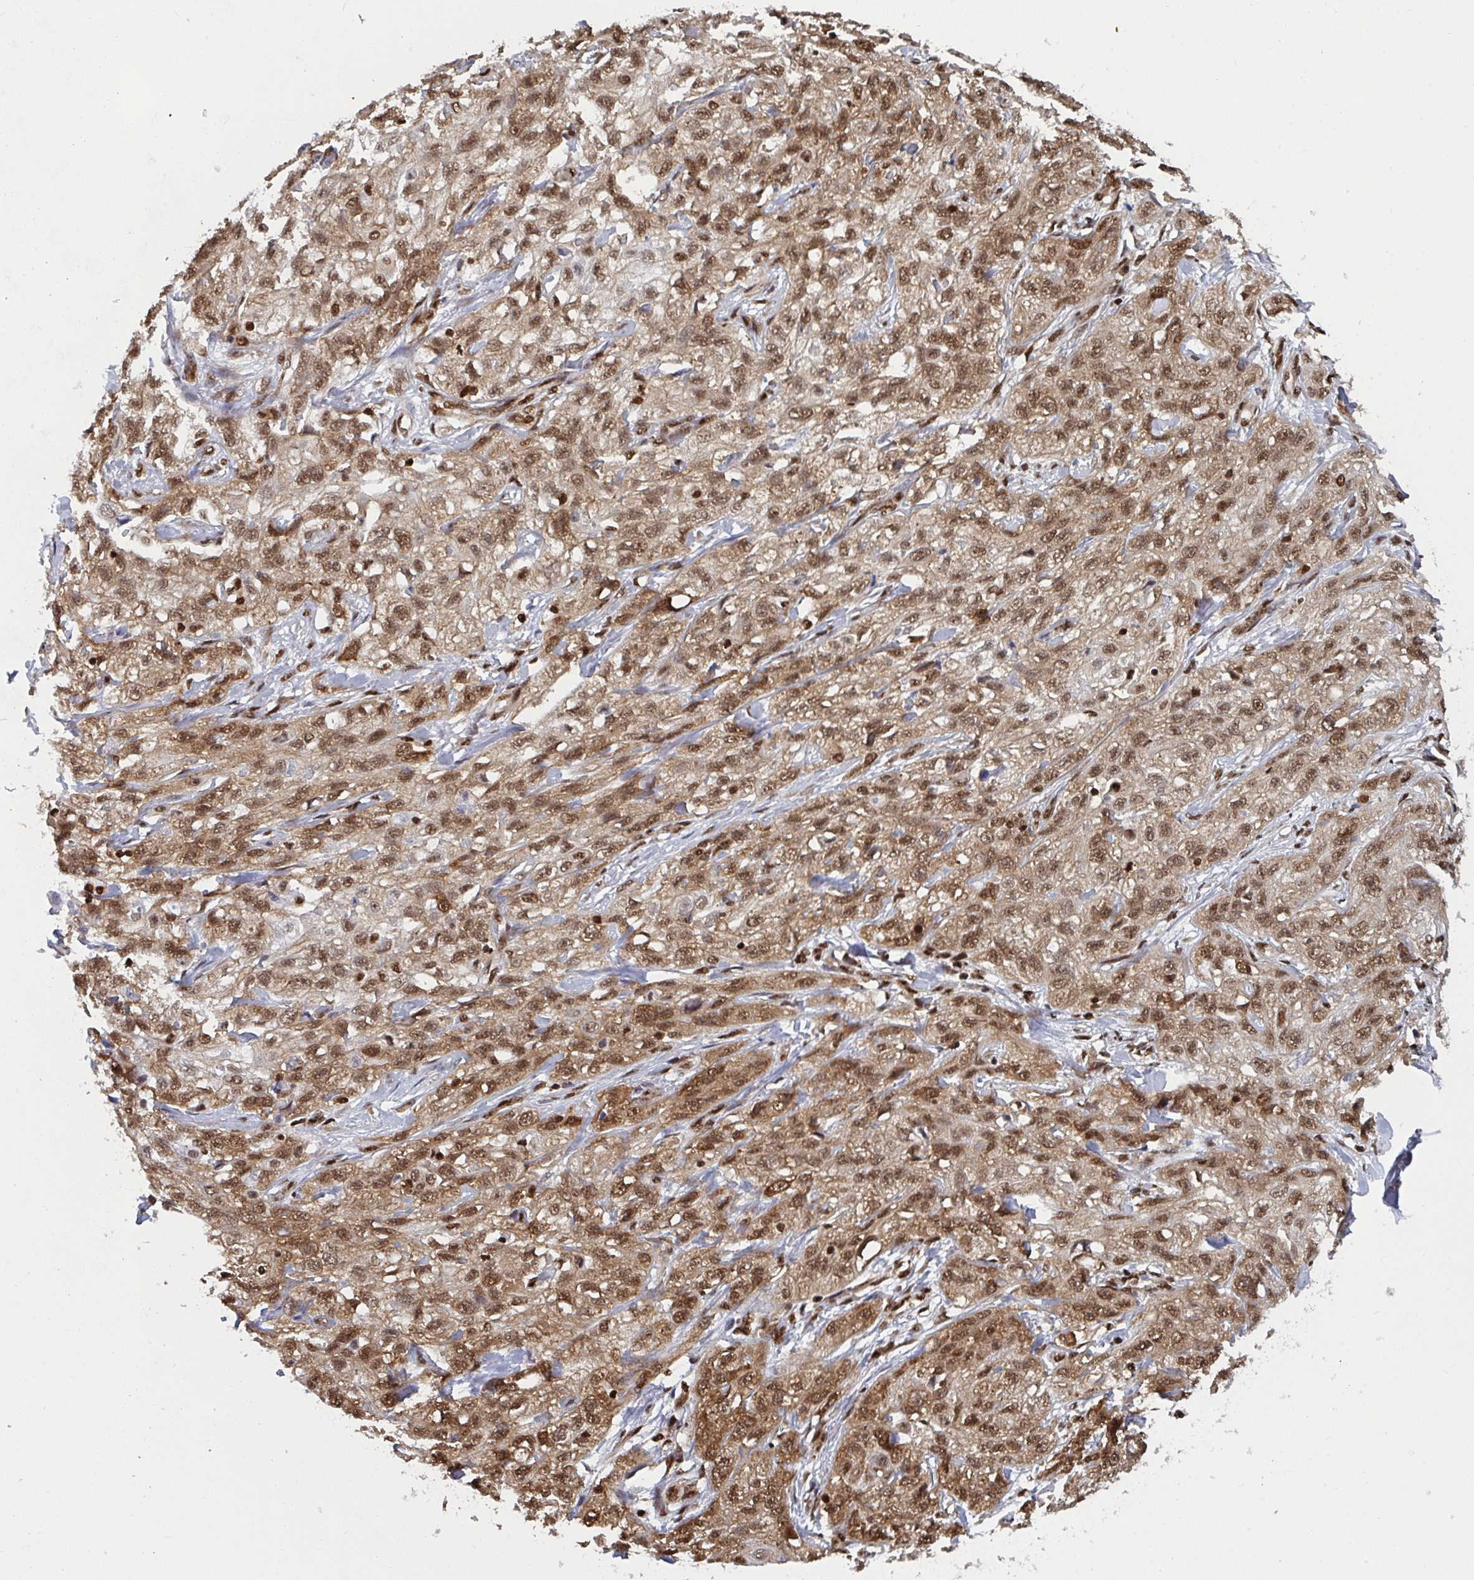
{"staining": {"intensity": "moderate", "quantity": ">75%", "location": "cytoplasmic/membranous,nuclear"}, "tissue": "skin cancer", "cell_type": "Tumor cells", "image_type": "cancer", "snomed": [{"axis": "morphology", "description": "Squamous cell carcinoma, NOS"}, {"axis": "topography", "description": "Skin"}, {"axis": "topography", "description": "Vulva"}], "caption": "DAB immunohistochemical staining of human skin cancer displays moderate cytoplasmic/membranous and nuclear protein staining in about >75% of tumor cells. Immunohistochemistry stains the protein in brown and the nuclei are stained blue.", "gene": "GAR1", "patient": {"sex": "female", "age": 86}}